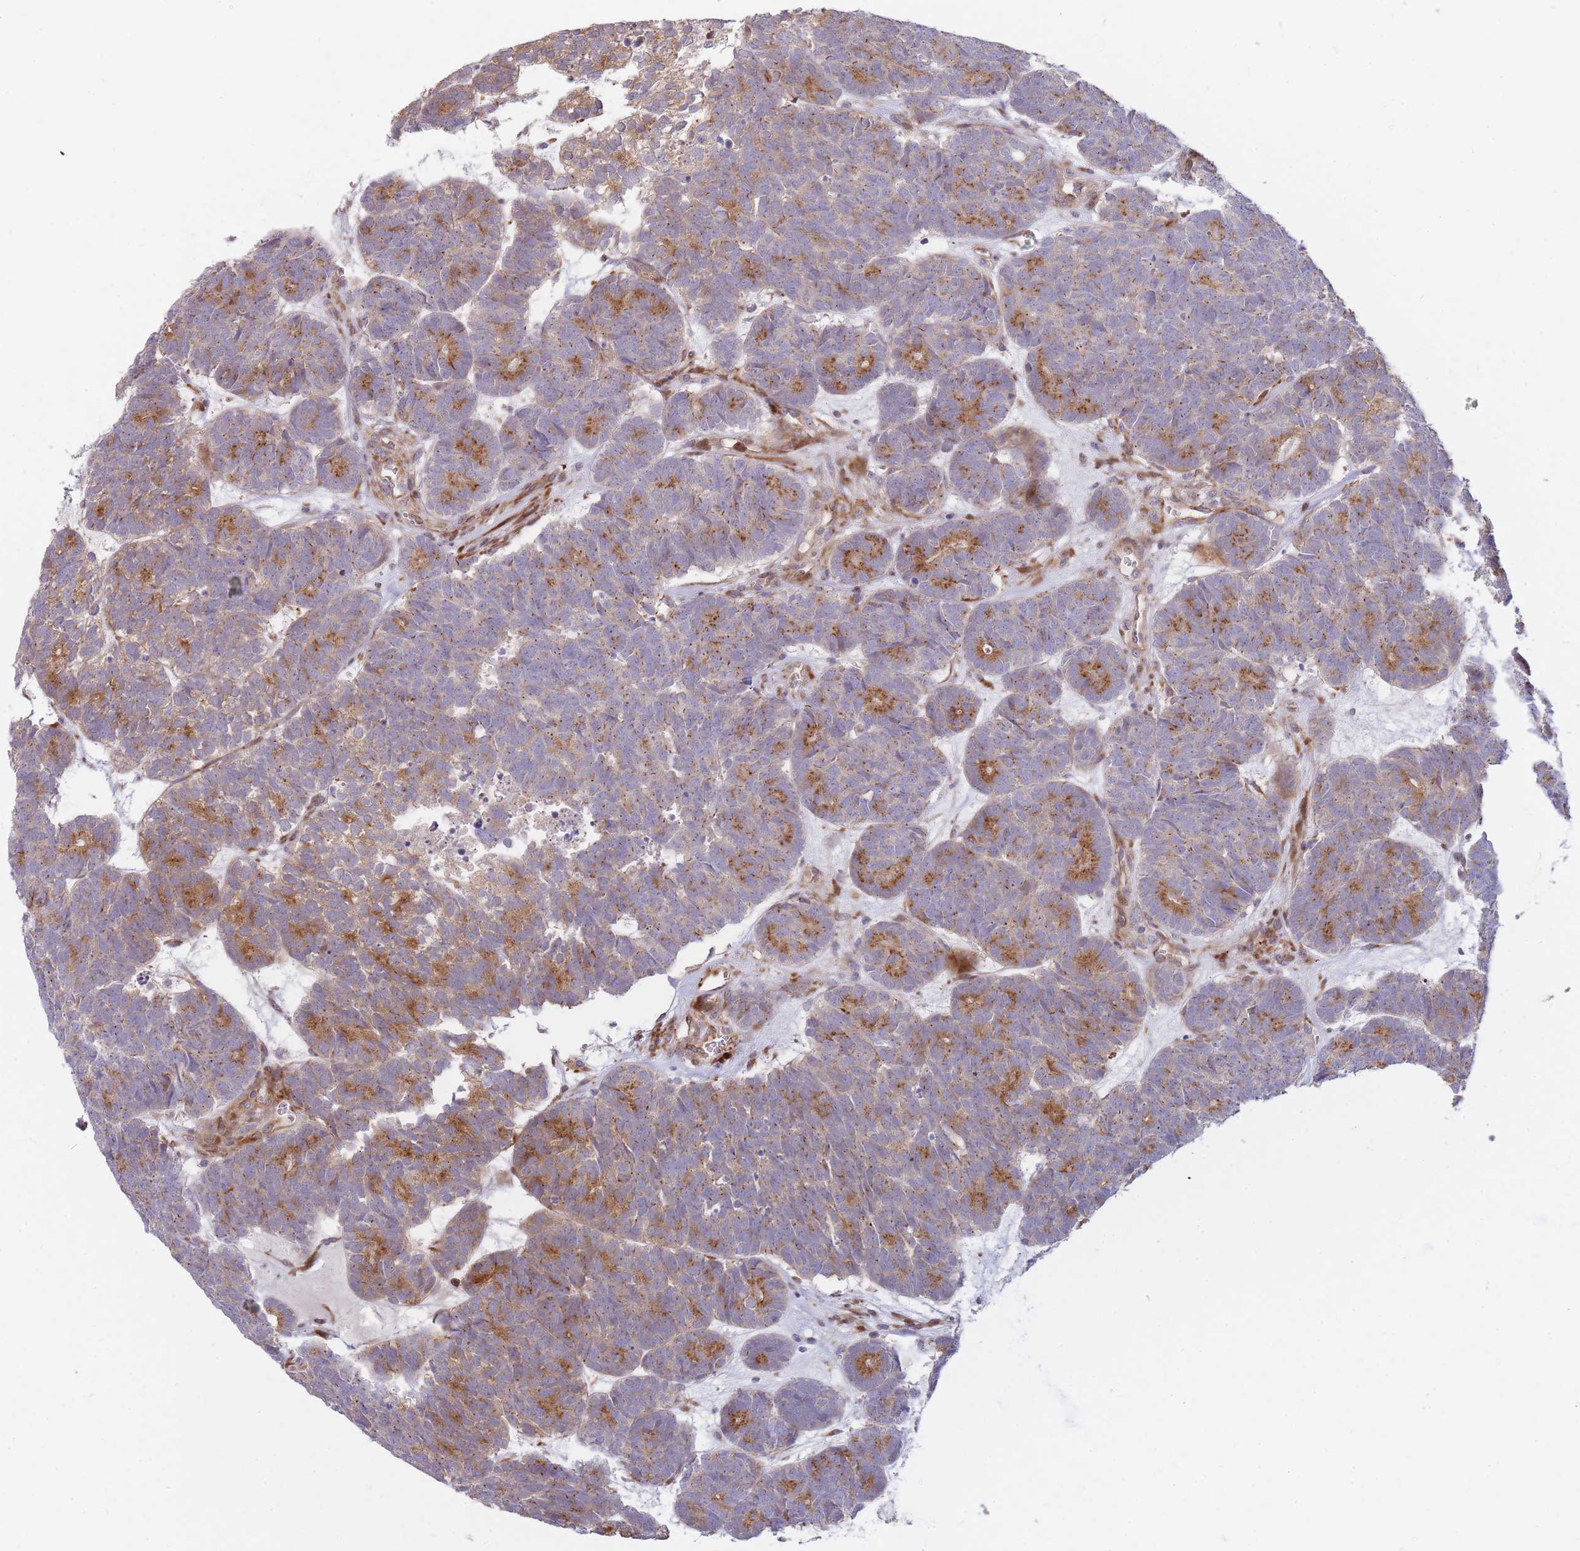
{"staining": {"intensity": "moderate", "quantity": "25%-75%", "location": "cytoplasmic/membranous"}, "tissue": "head and neck cancer", "cell_type": "Tumor cells", "image_type": "cancer", "snomed": [{"axis": "morphology", "description": "Adenocarcinoma, NOS"}, {"axis": "topography", "description": "Head-Neck"}], "caption": "Immunohistochemical staining of head and neck cancer (adenocarcinoma) demonstrates medium levels of moderate cytoplasmic/membranous protein staining in approximately 25%-75% of tumor cells. Using DAB (brown) and hematoxylin (blue) stains, captured at high magnification using brightfield microscopy.", "gene": "ATP5MC2", "patient": {"sex": "female", "age": 81}}